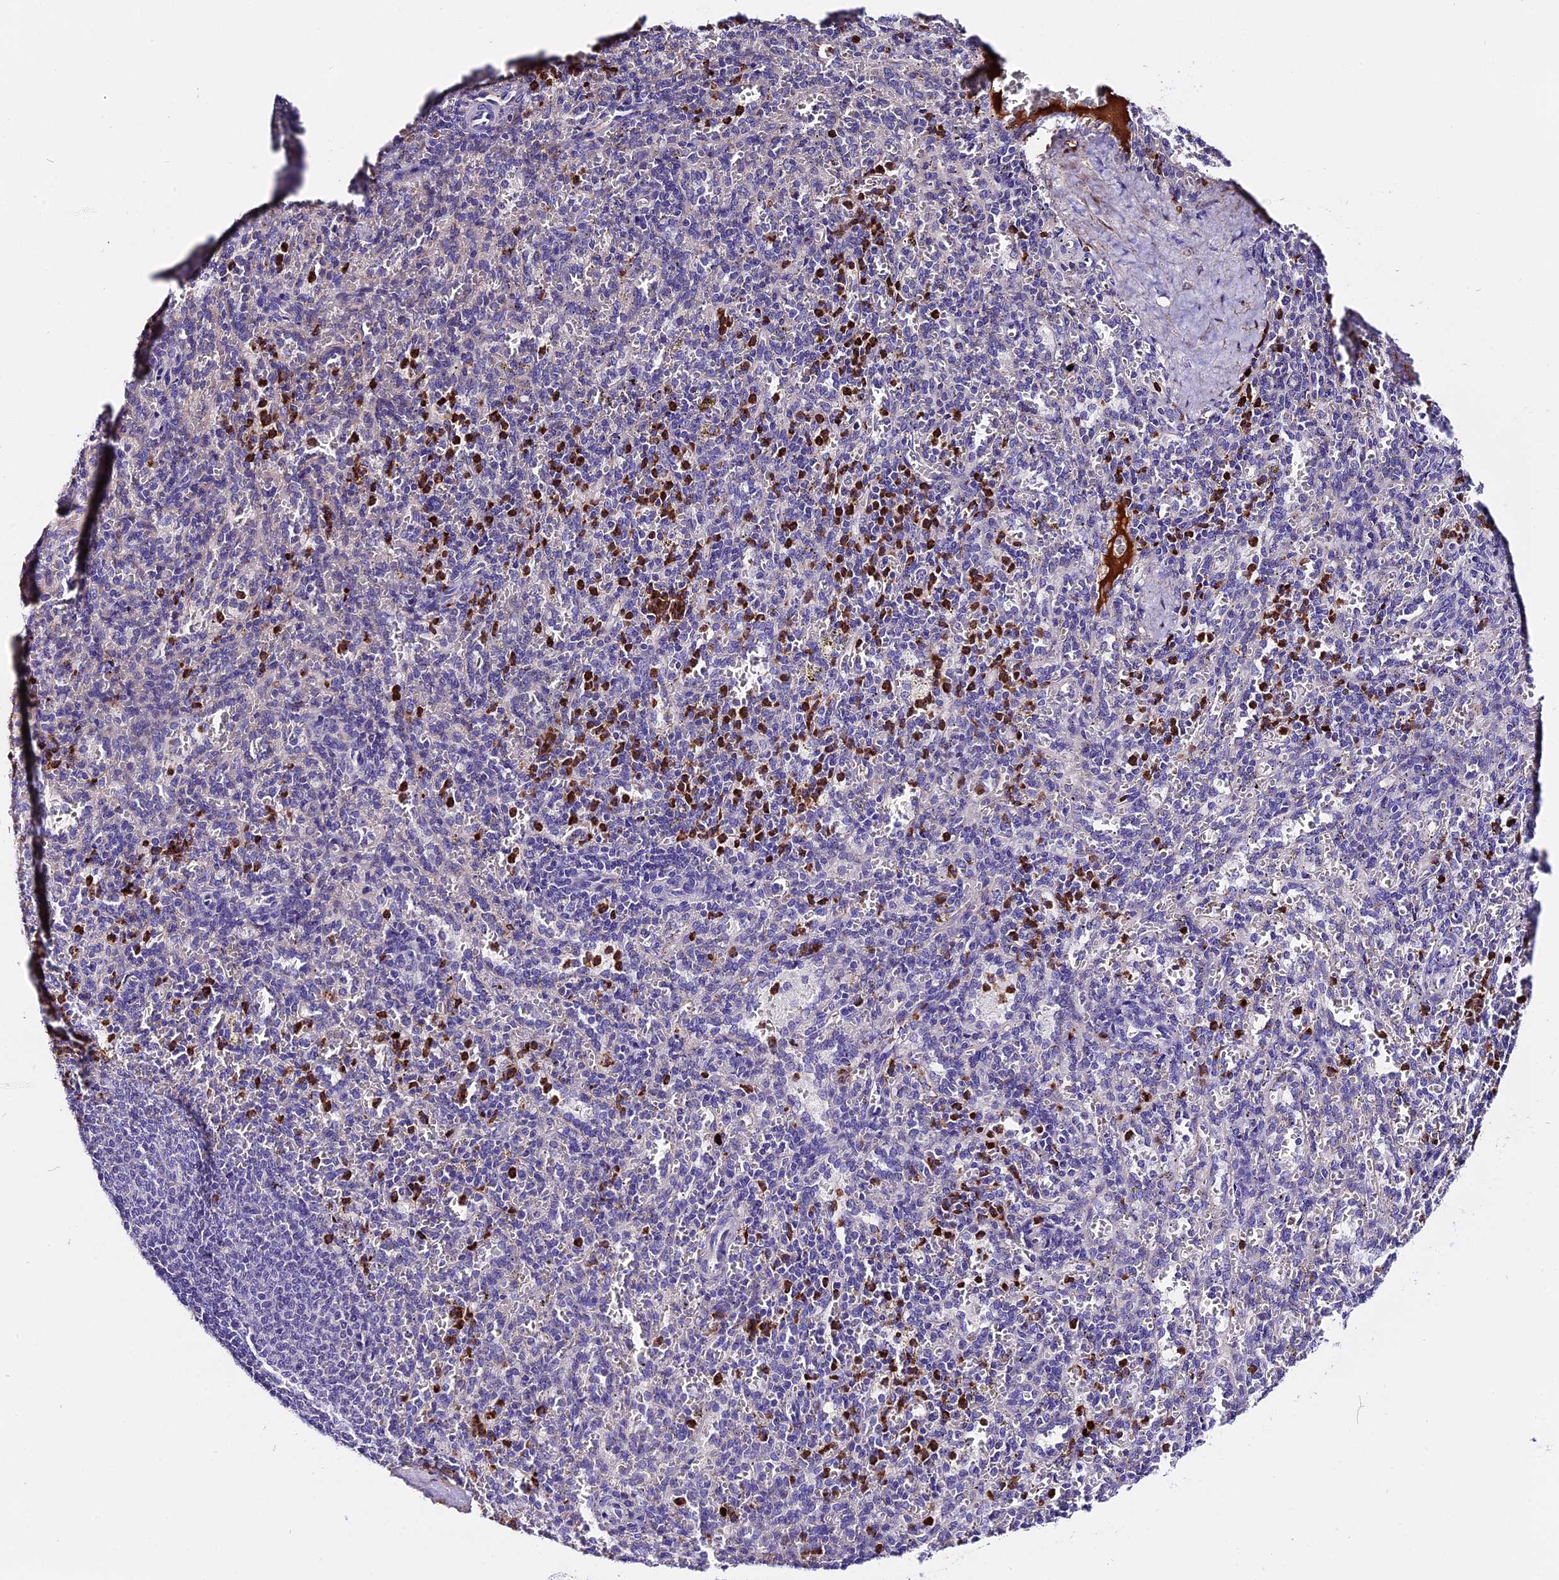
{"staining": {"intensity": "strong", "quantity": "<25%", "location": "cytoplasmic/membranous,nuclear"}, "tissue": "spleen", "cell_type": "Cells in red pulp", "image_type": "normal", "snomed": [{"axis": "morphology", "description": "Normal tissue, NOS"}, {"axis": "topography", "description": "Spleen"}], "caption": "Immunohistochemistry (IHC) histopathology image of normal spleen stained for a protein (brown), which exhibits medium levels of strong cytoplasmic/membranous,nuclear staining in approximately <25% of cells in red pulp.", "gene": "MAP3K7CL", "patient": {"sex": "female", "age": 21}}